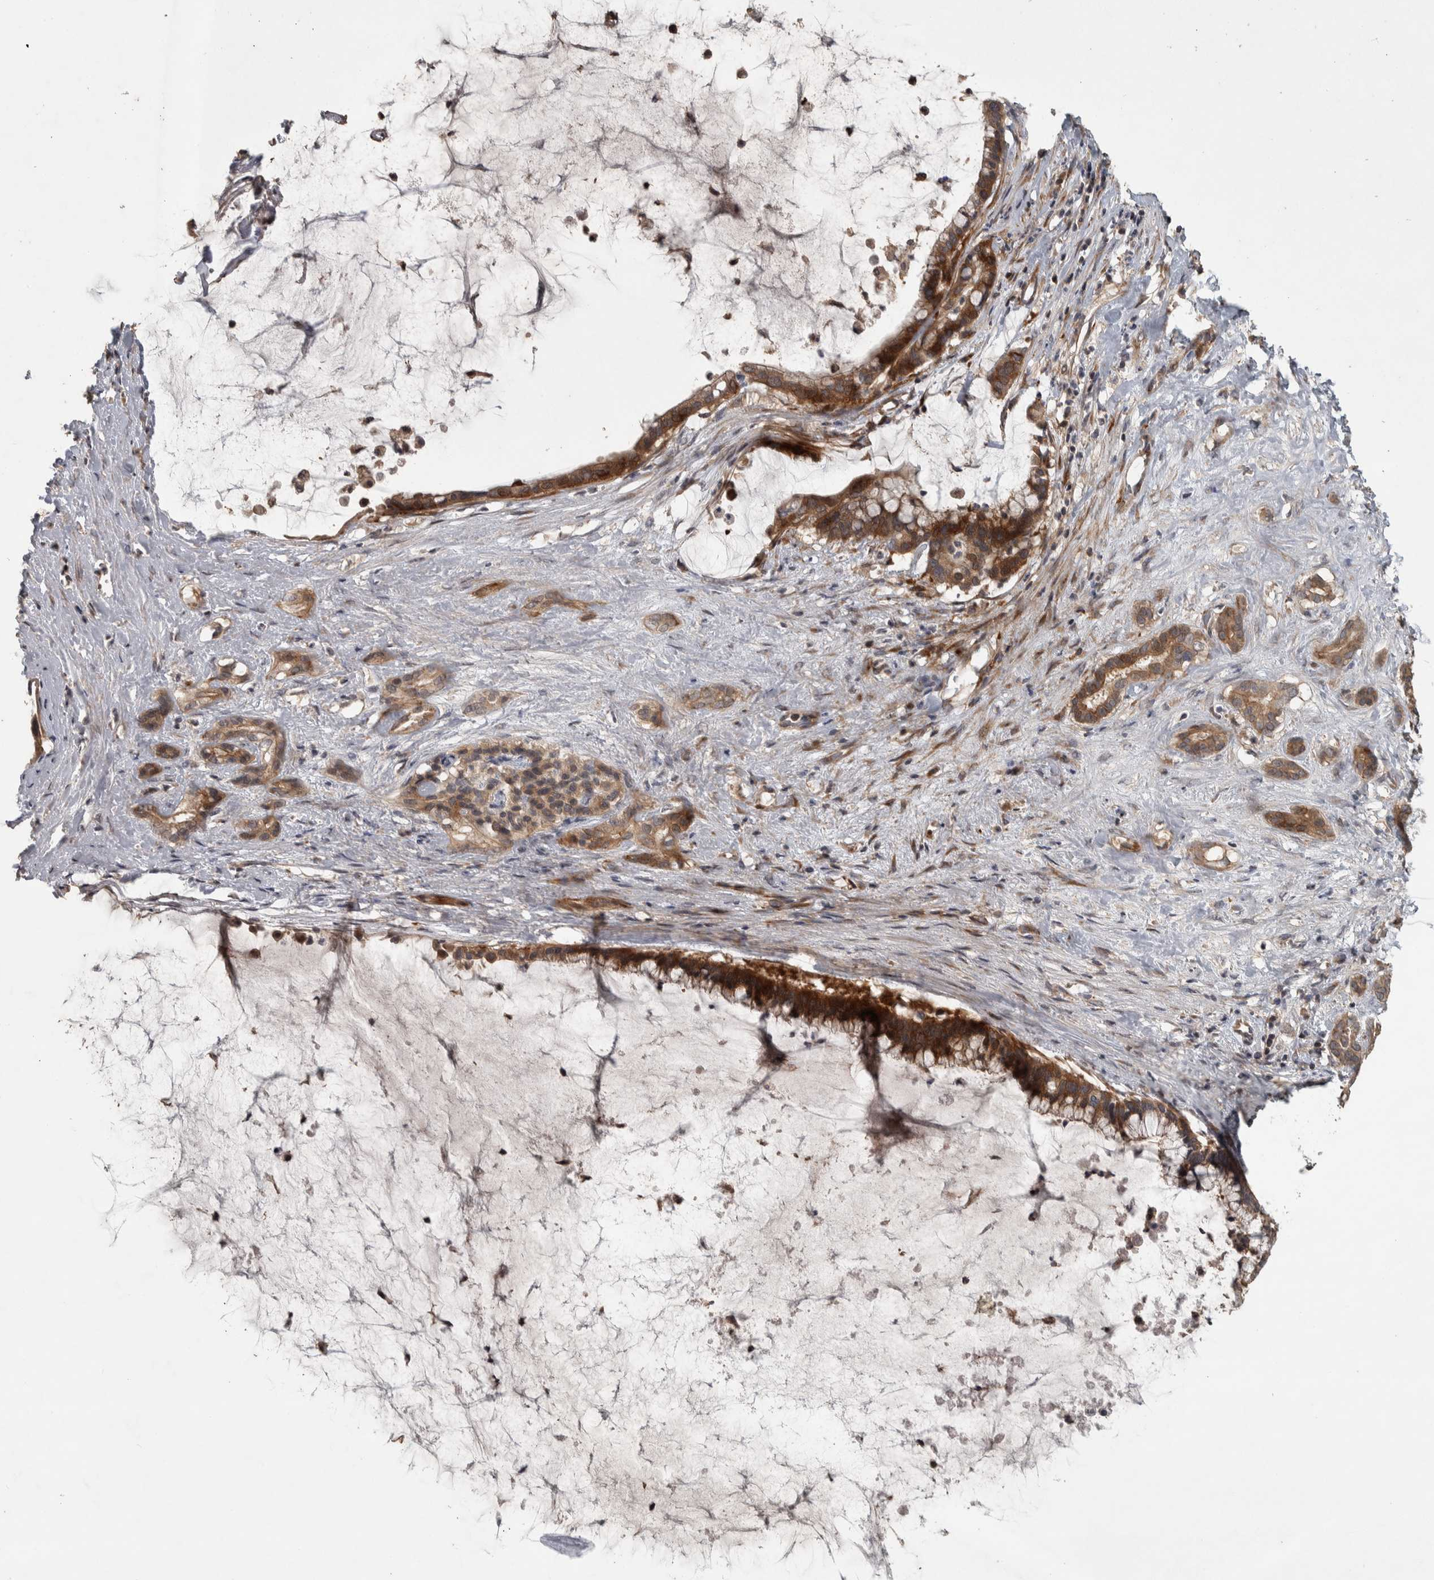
{"staining": {"intensity": "strong", "quantity": ">75%", "location": "cytoplasmic/membranous"}, "tissue": "pancreatic cancer", "cell_type": "Tumor cells", "image_type": "cancer", "snomed": [{"axis": "morphology", "description": "Adenocarcinoma, NOS"}, {"axis": "topography", "description": "Pancreas"}], "caption": "A brown stain labels strong cytoplasmic/membranous positivity of a protein in human pancreatic cancer tumor cells. The protein of interest is stained brown, and the nuclei are stained in blue (DAB IHC with brightfield microscopy, high magnification).", "gene": "ERAL1", "patient": {"sex": "male", "age": 41}}